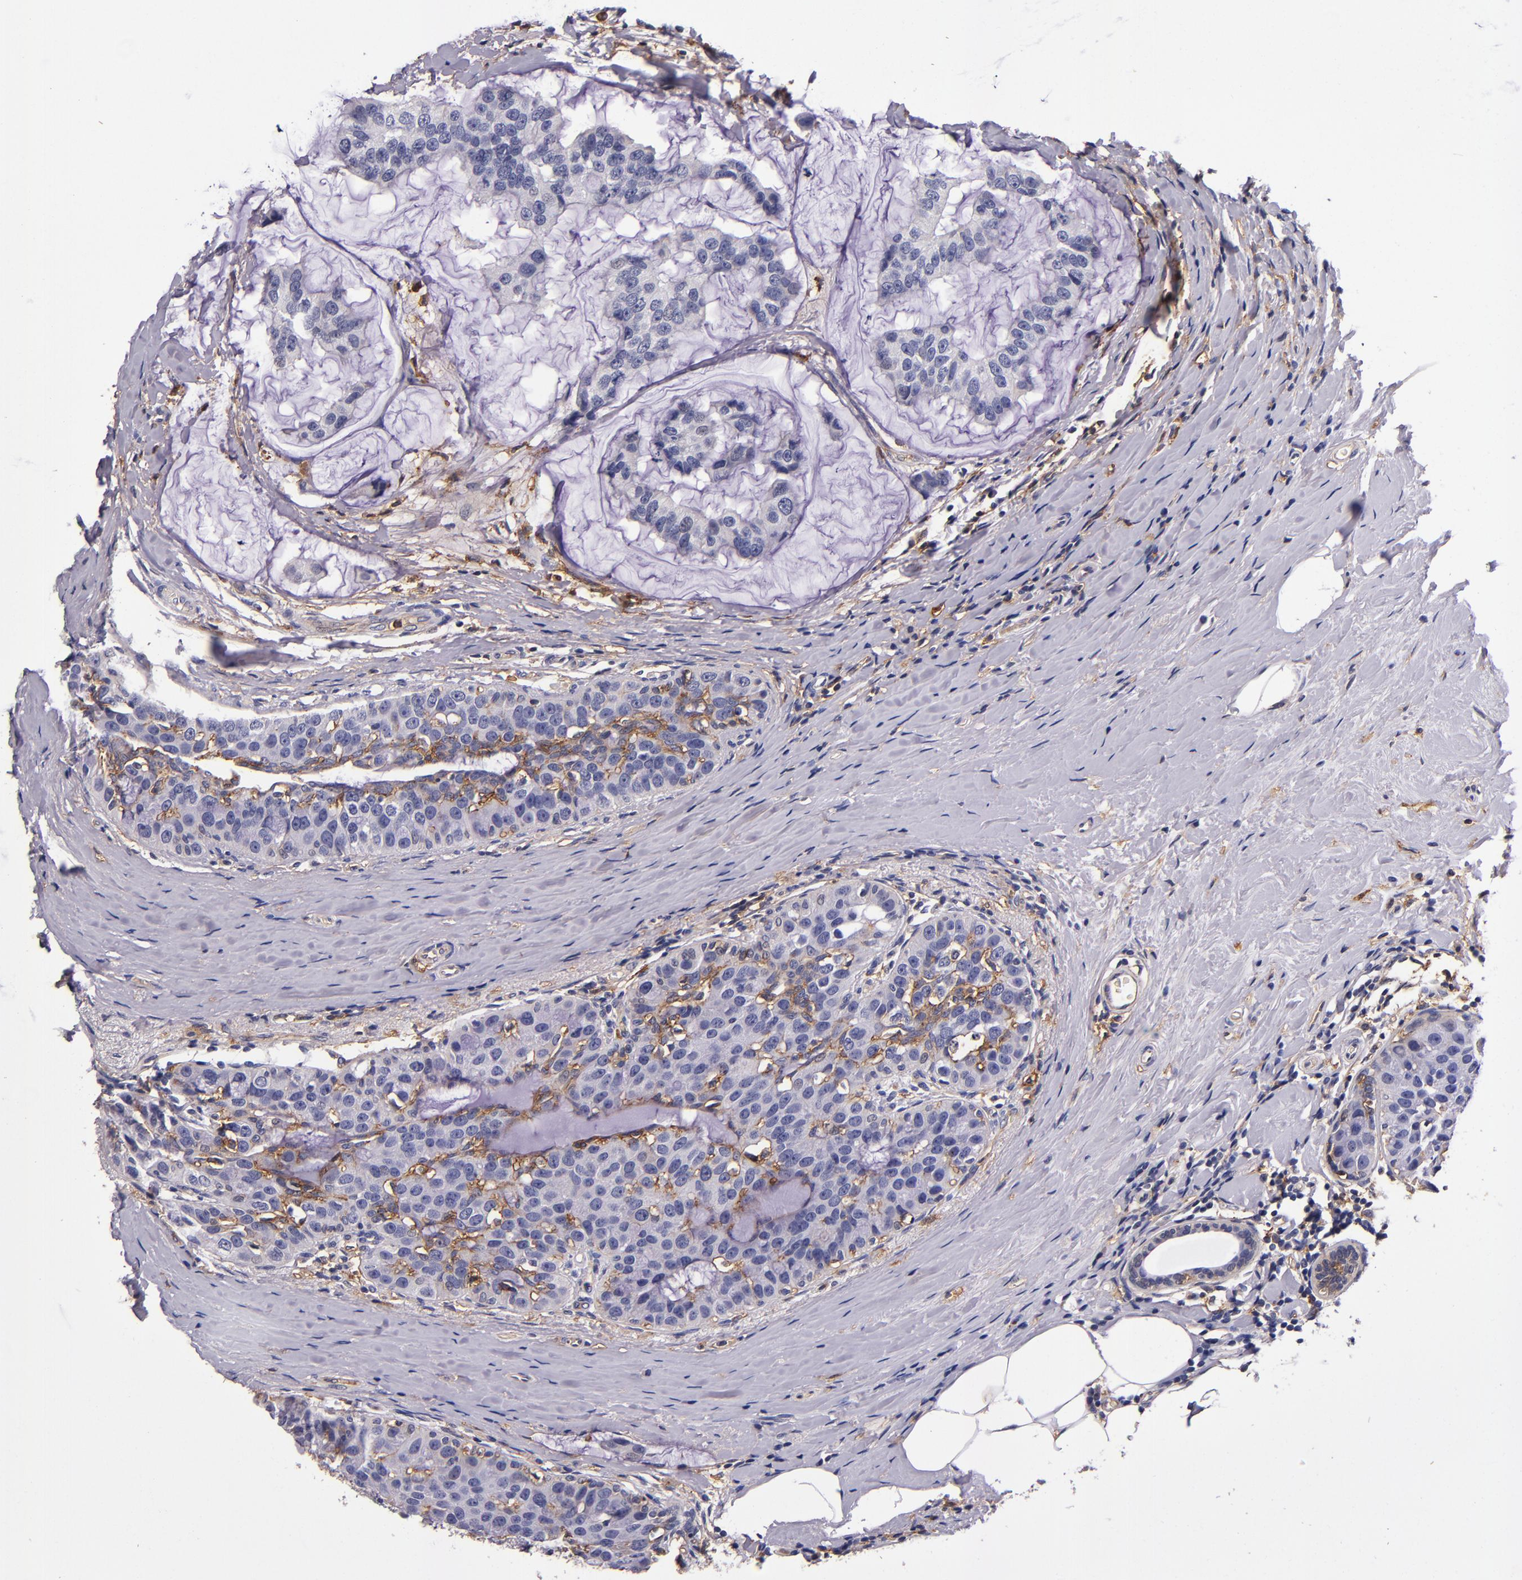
{"staining": {"intensity": "negative", "quantity": "none", "location": "none"}, "tissue": "breast cancer", "cell_type": "Tumor cells", "image_type": "cancer", "snomed": [{"axis": "morphology", "description": "Normal tissue, NOS"}, {"axis": "morphology", "description": "Duct carcinoma"}, {"axis": "topography", "description": "Breast"}], "caption": "Tumor cells show no significant positivity in breast cancer.", "gene": "SIRPA", "patient": {"sex": "female", "age": 50}}